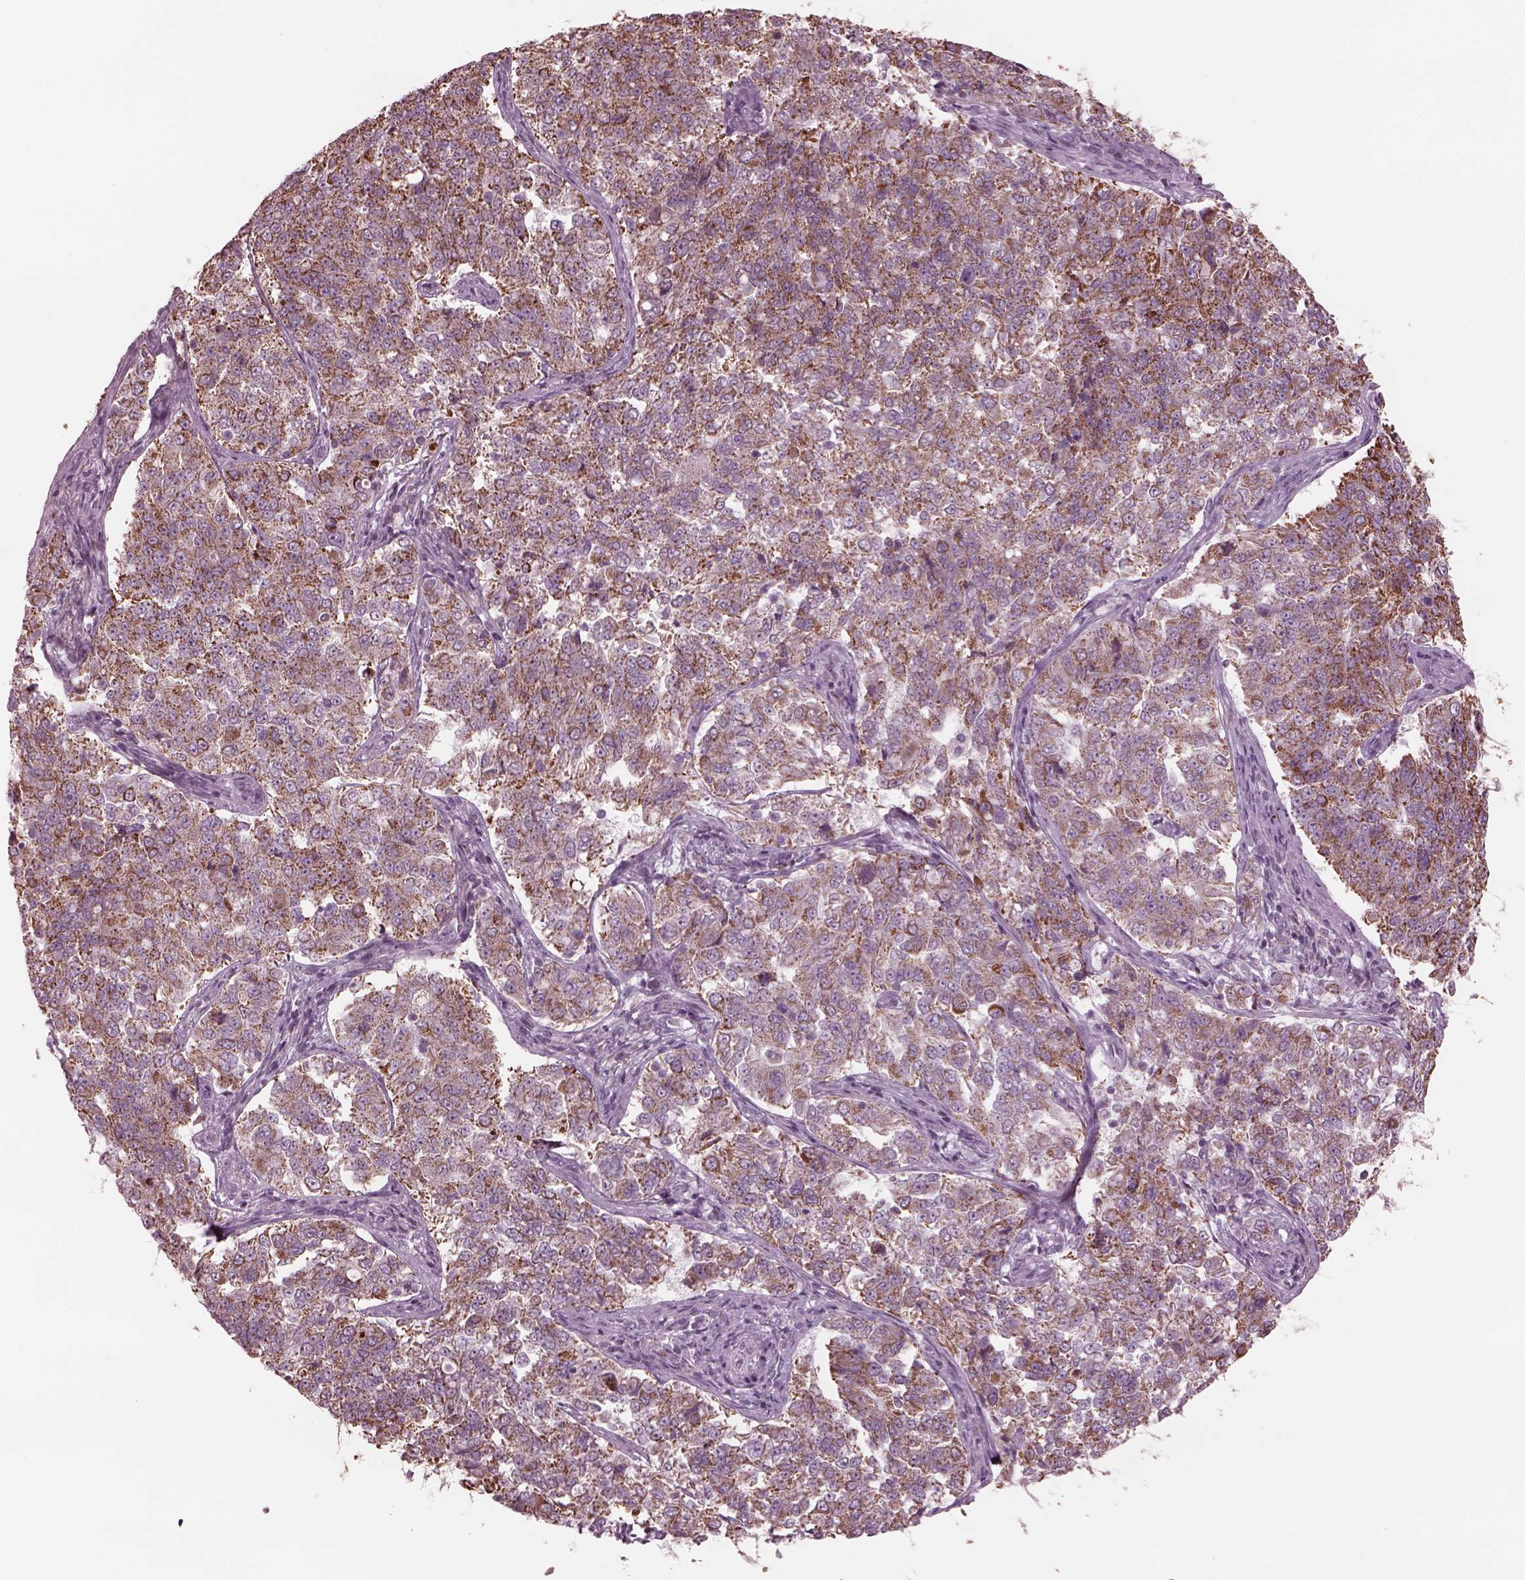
{"staining": {"intensity": "moderate", "quantity": "25%-75%", "location": "cytoplasmic/membranous"}, "tissue": "endometrial cancer", "cell_type": "Tumor cells", "image_type": "cancer", "snomed": [{"axis": "morphology", "description": "Adenocarcinoma, NOS"}, {"axis": "topography", "description": "Endometrium"}], "caption": "IHC (DAB (3,3'-diaminobenzidine)) staining of endometrial cancer exhibits moderate cytoplasmic/membranous protein staining in about 25%-75% of tumor cells.", "gene": "CELSR3", "patient": {"sex": "female", "age": 43}}